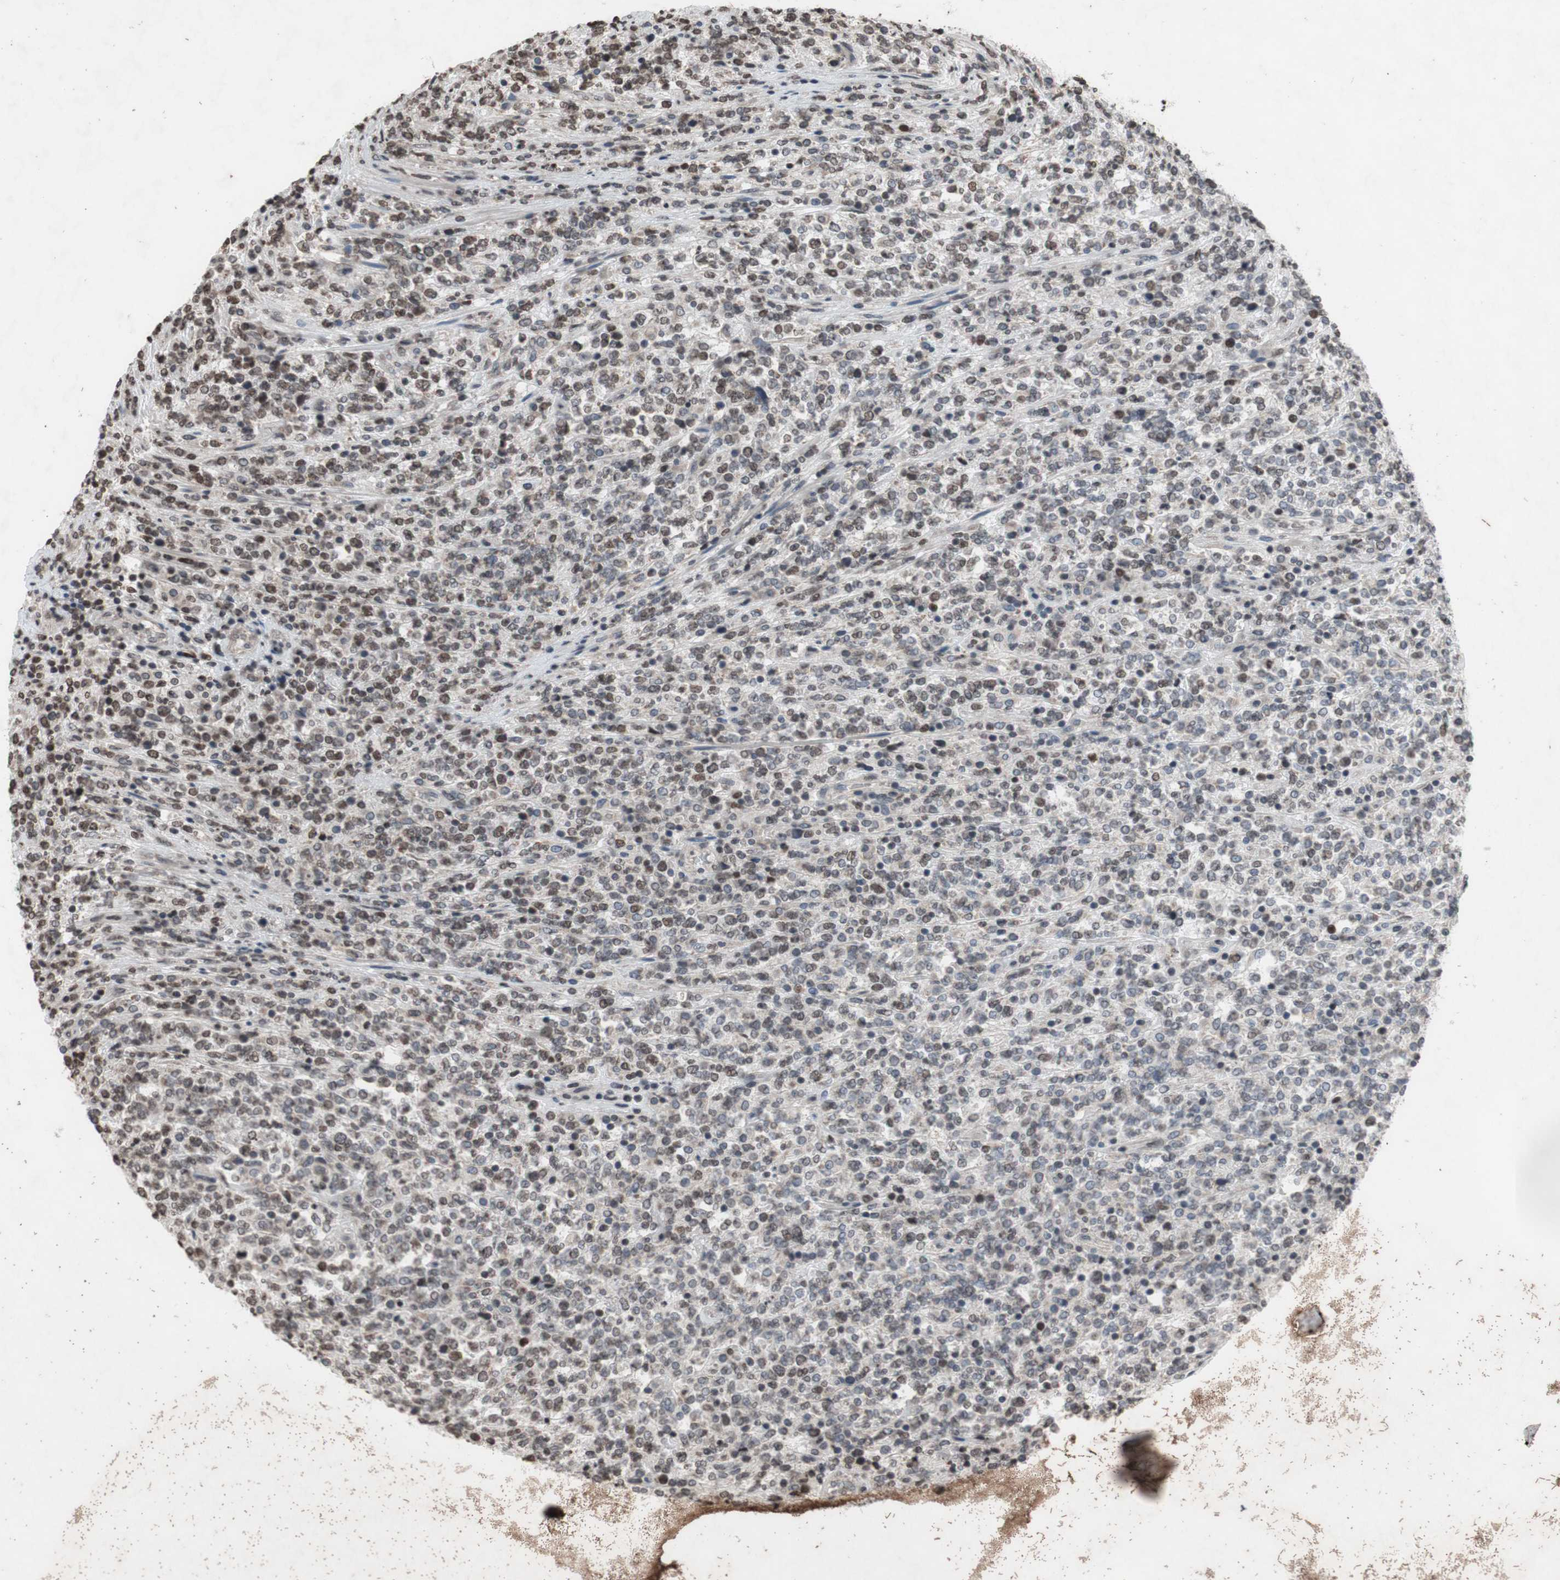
{"staining": {"intensity": "weak", "quantity": "25%-75%", "location": "nuclear"}, "tissue": "lymphoma", "cell_type": "Tumor cells", "image_type": "cancer", "snomed": [{"axis": "morphology", "description": "Malignant lymphoma, non-Hodgkin's type, High grade"}, {"axis": "topography", "description": "Soft tissue"}], "caption": "Immunohistochemistry staining of malignant lymphoma, non-Hodgkin's type (high-grade), which exhibits low levels of weak nuclear staining in approximately 25%-75% of tumor cells indicating weak nuclear protein positivity. The staining was performed using DAB (3,3'-diaminobenzidine) (brown) for protein detection and nuclei were counterstained in hematoxylin (blue).", "gene": "MCM6", "patient": {"sex": "male", "age": 18}}